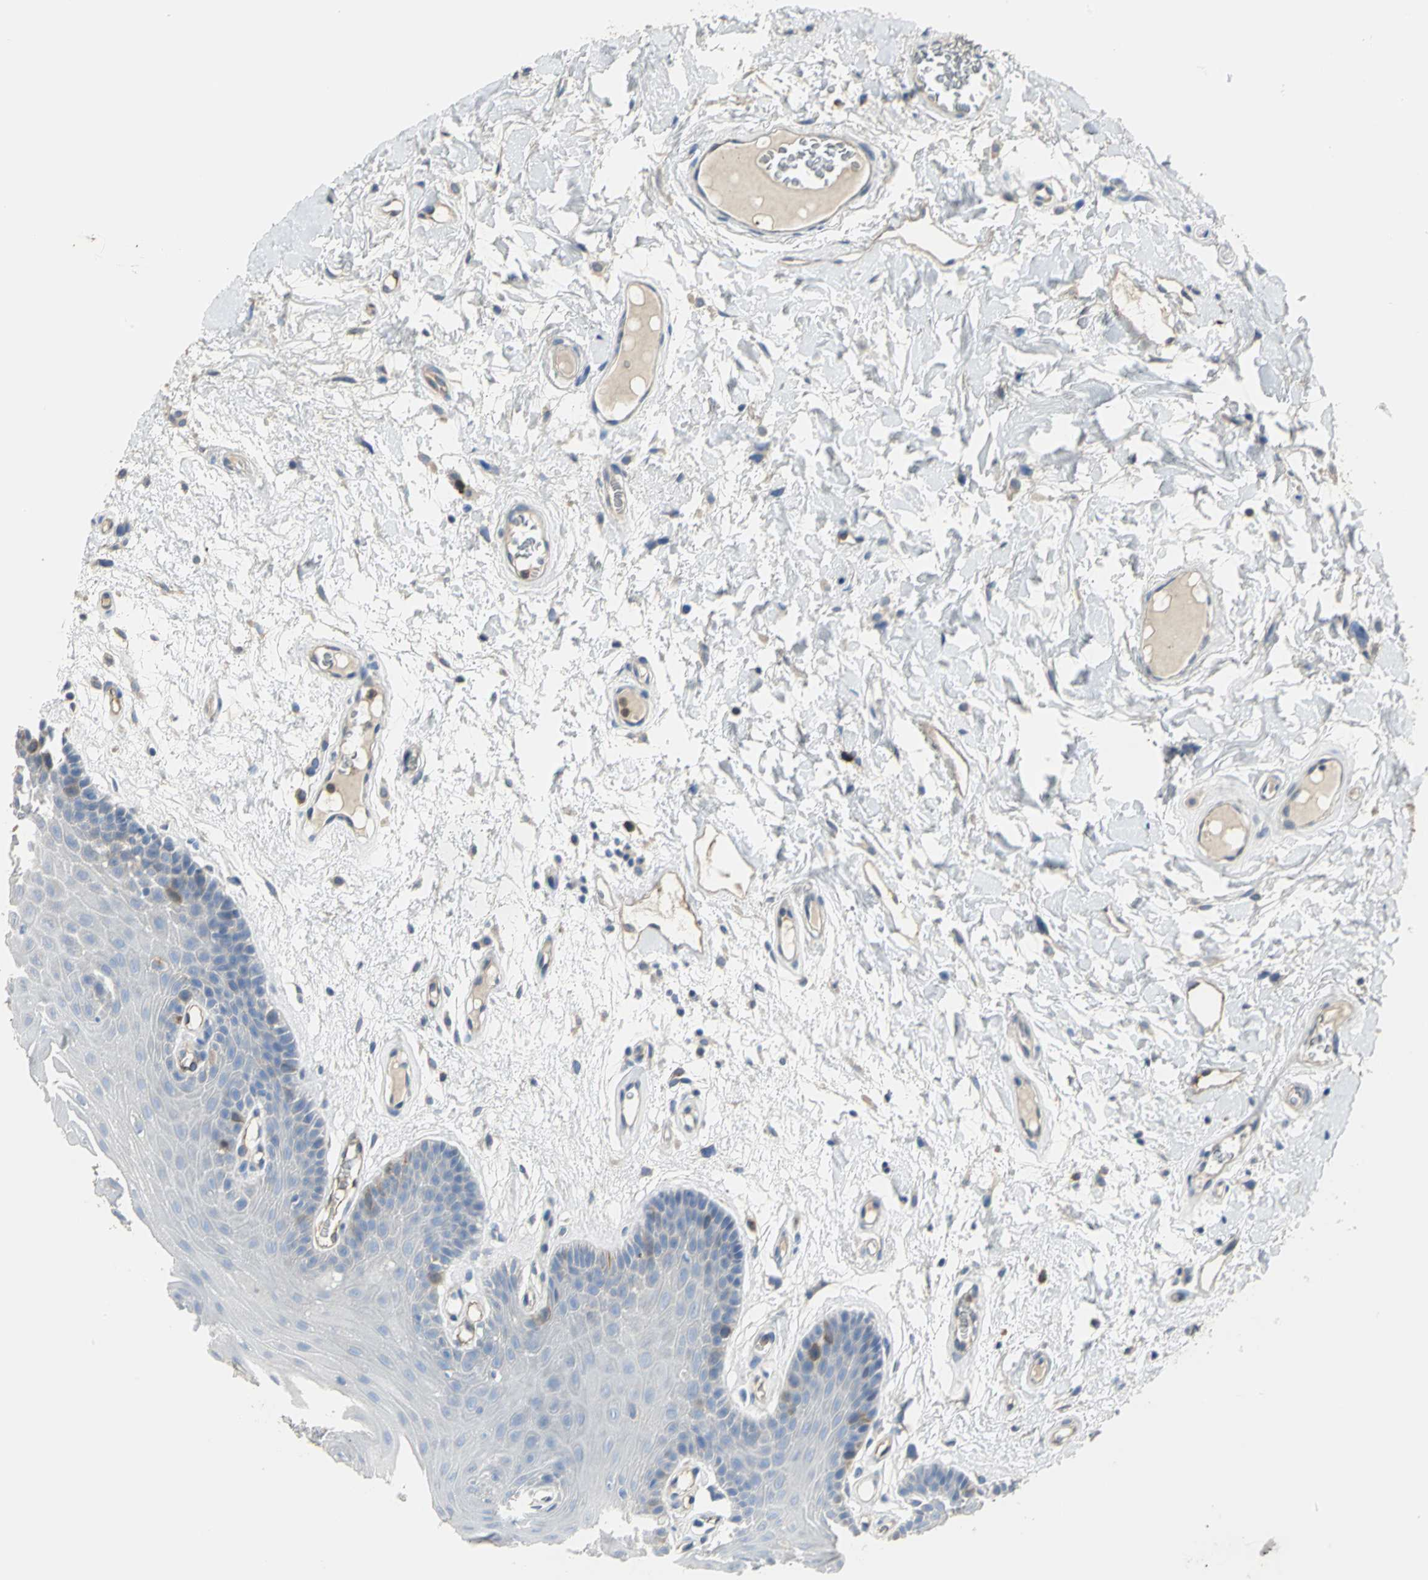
{"staining": {"intensity": "moderate", "quantity": "<25%", "location": "cytoplasmic/membranous"}, "tissue": "oral mucosa", "cell_type": "Squamous epithelial cells", "image_type": "normal", "snomed": [{"axis": "morphology", "description": "Normal tissue, NOS"}, {"axis": "morphology", "description": "Squamous cell carcinoma, NOS"}, {"axis": "topography", "description": "Skeletal muscle"}, {"axis": "topography", "description": "Oral tissue"}, {"axis": "topography", "description": "Head-Neck"}], "caption": "Approximately <25% of squamous epithelial cells in normal human oral mucosa reveal moderate cytoplasmic/membranous protein positivity as visualized by brown immunohistochemical staining.", "gene": "DLGAP5", "patient": {"sex": "male", "age": 71}}